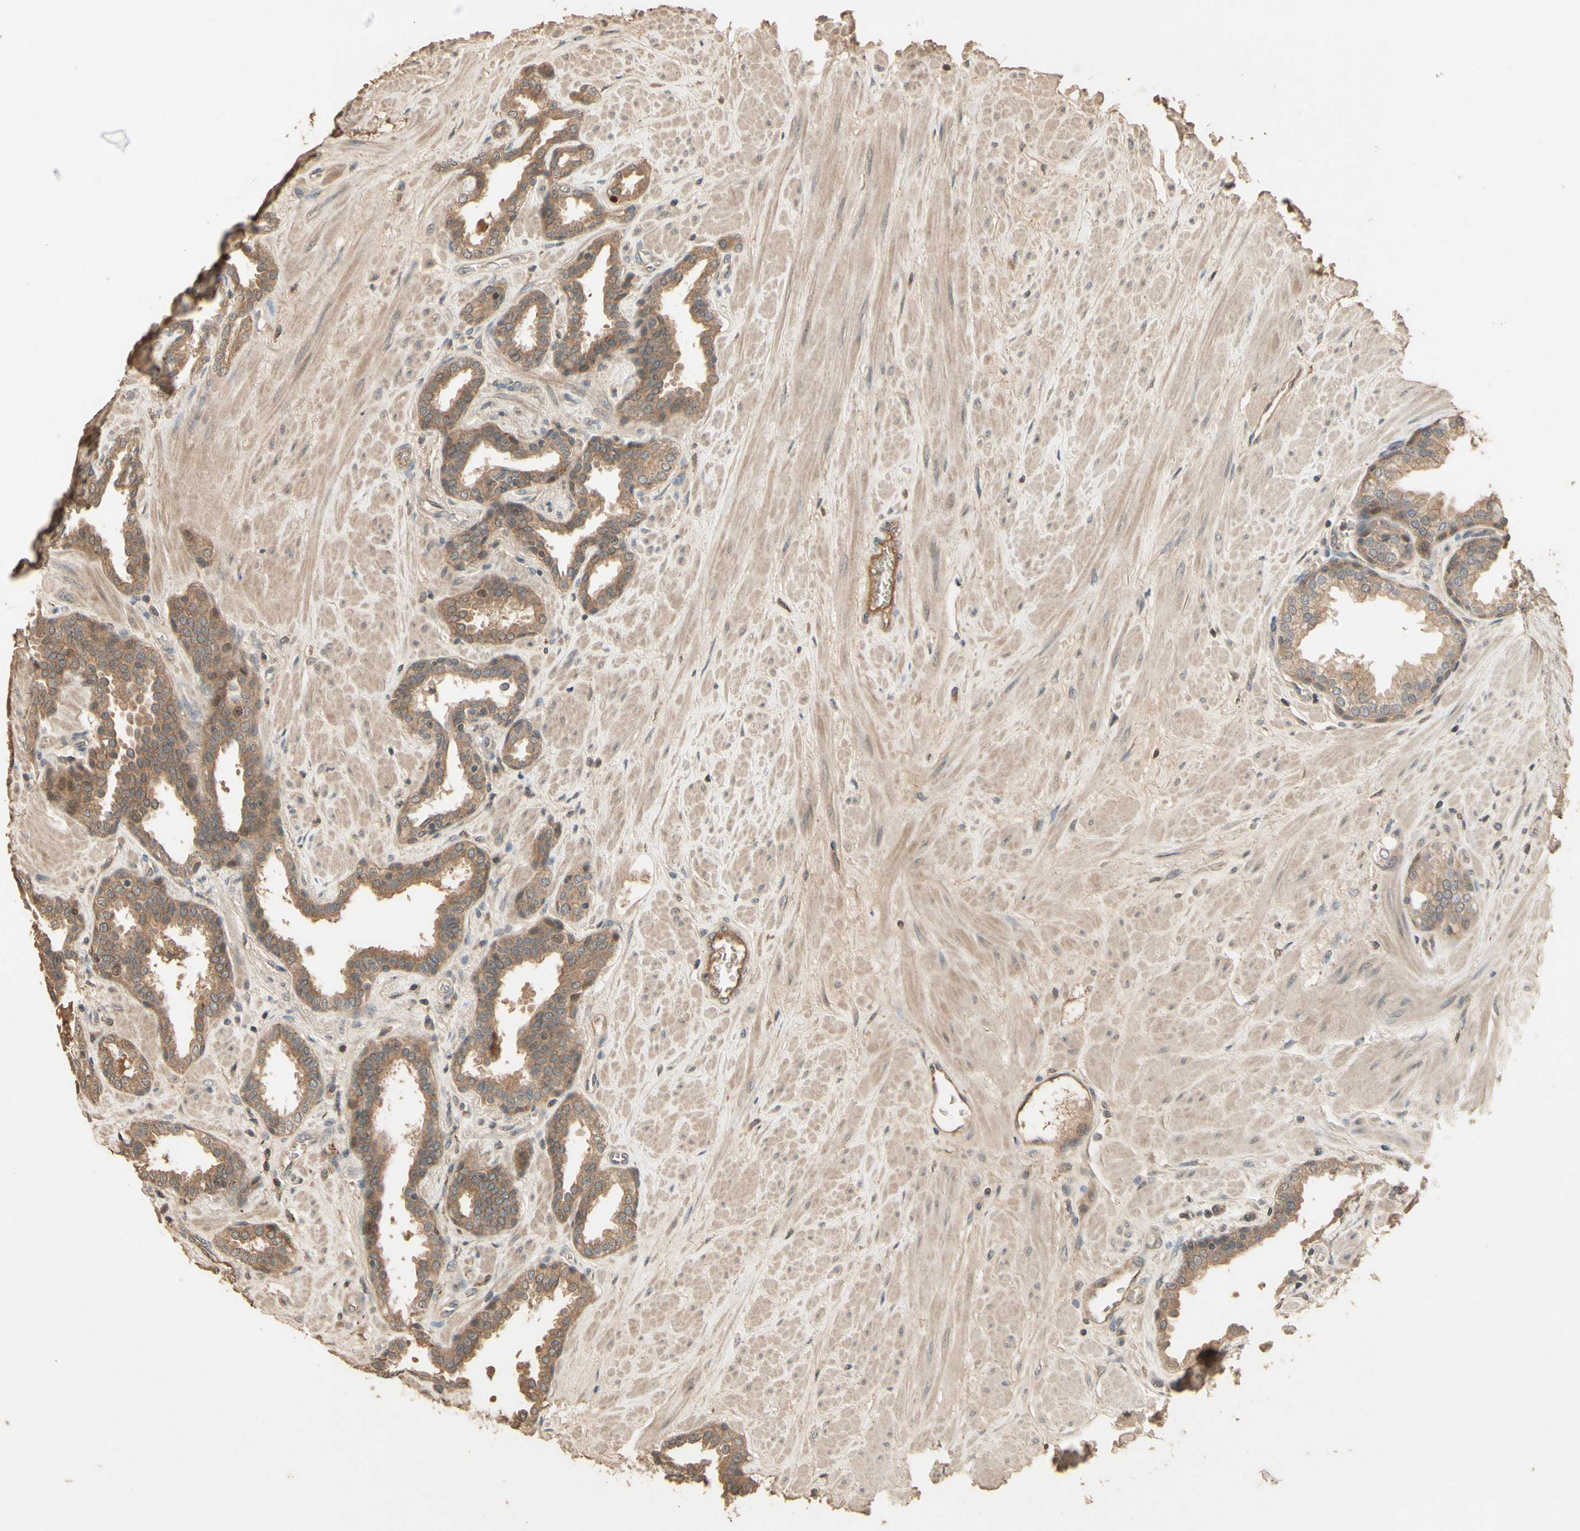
{"staining": {"intensity": "moderate", "quantity": ">75%", "location": "cytoplasmic/membranous"}, "tissue": "prostate", "cell_type": "Glandular cells", "image_type": "normal", "snomed": [{"axis": "morphology", "description": "Normal tissue, NOS"}, {"axis": "topography", "description": "Prostate"}], "caption": "Immunohistochemistry staining of unremarkable prostate, which reveals medium levels of moderate cytoplasmic/membranous expression in about >75% of glandular cells indicating moderate cytoplasmic/membranous protein staining. The staining was performed using DAB (3,3'-diaminobenzidine) (brown) for protein detection and nuclei were counterstained in hematoxylin (blue).", "gene": "SMAD9", "patient": {"sex": "male", "age": 51}}